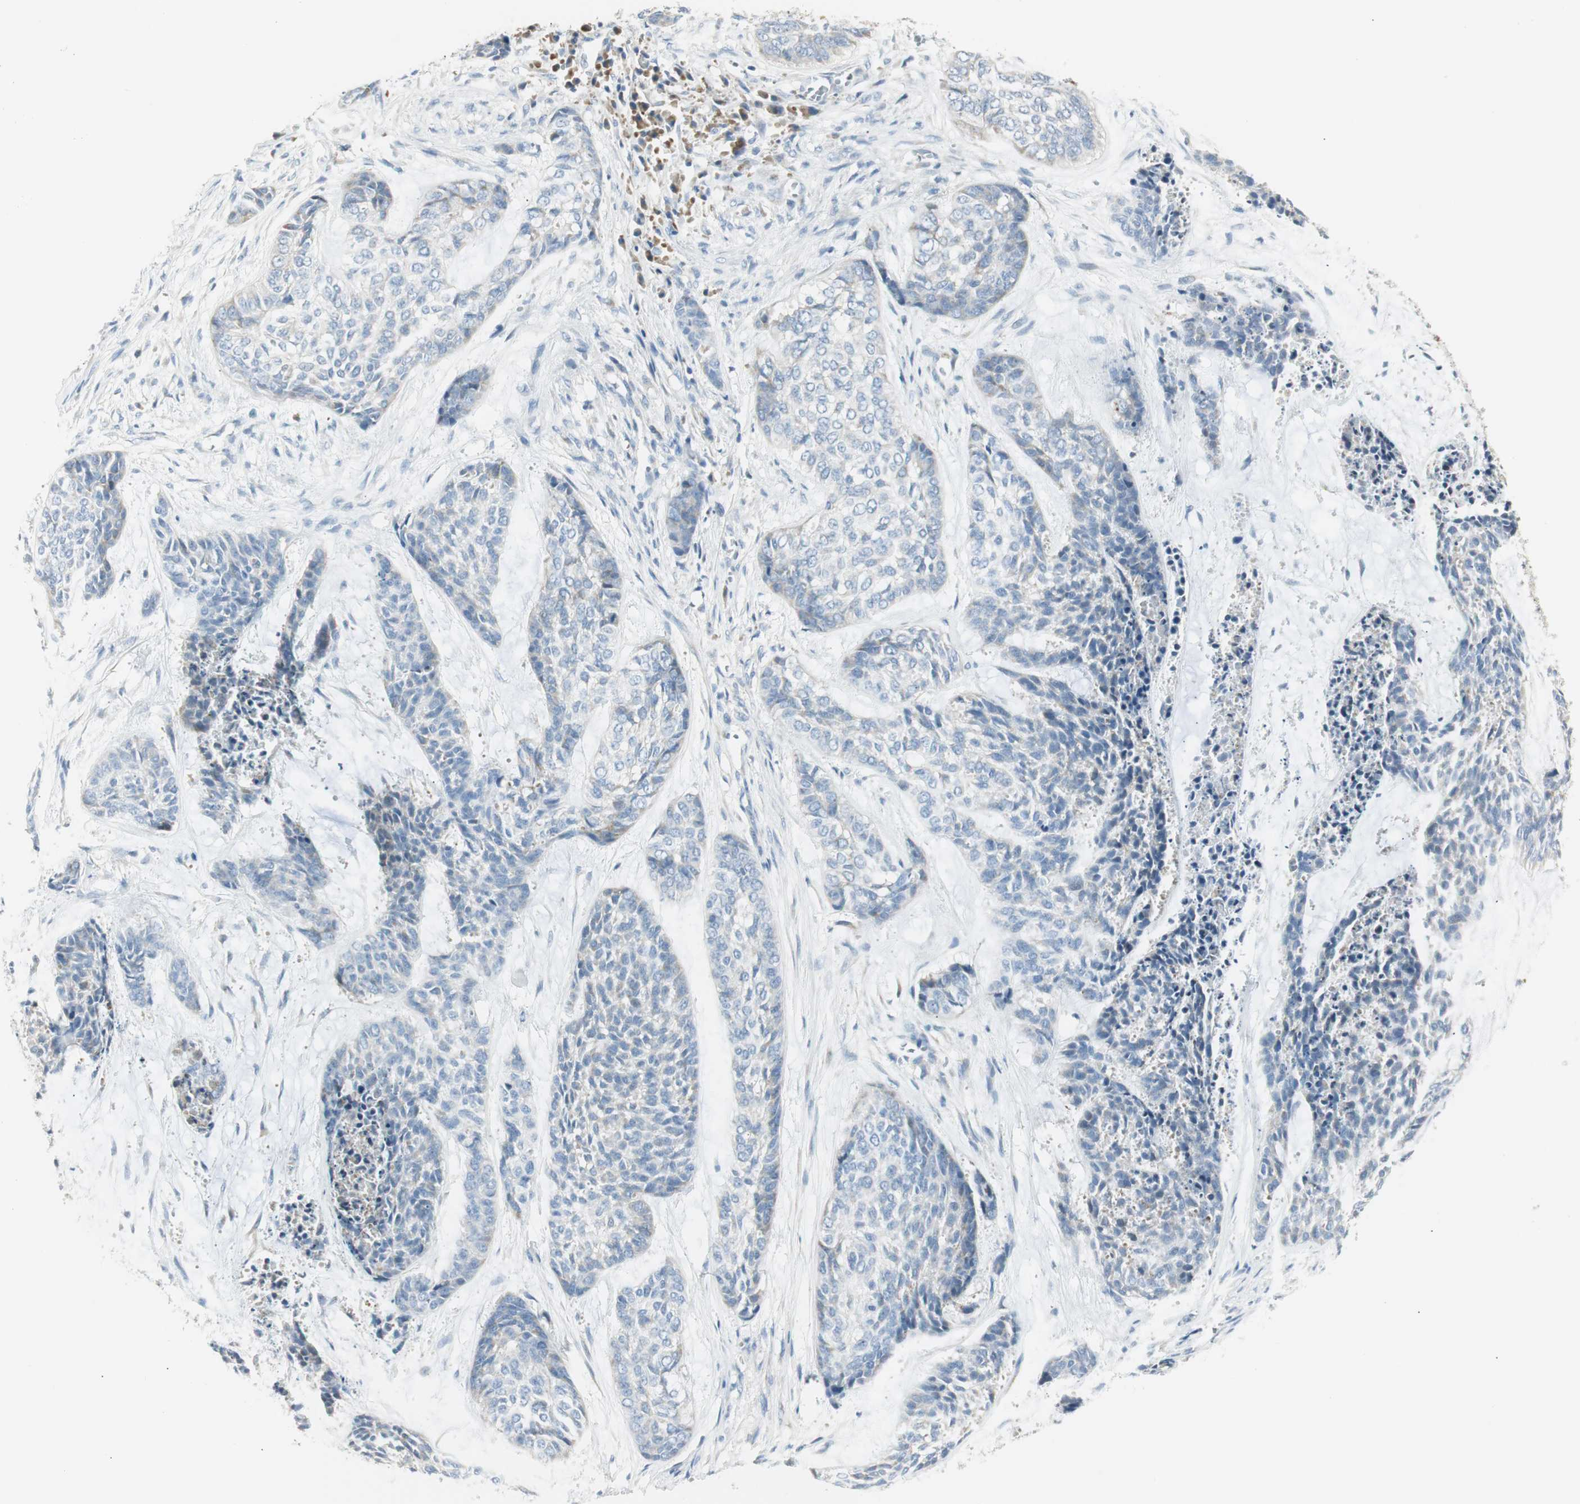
{"staining": {"intensity": "negative", "quantity": "none", "location": "none"}, "tissue": "skin cancer", "cell_type": "Tumor cells", "image_type": "cancer", "snomed": [{"axis": "morphology", "description": "Basal cell carcinoma"}, {"axis": "topography", "description": "Skin"}], "caption": "High power microscopy image of an immunohistochemistry (IHC) image of skin cancer (basal cell carcinoma), revealing no significant positivity in tumor cells.", "gene": "TNFSF11", "patient": {"sex": "female", "age": 64}}